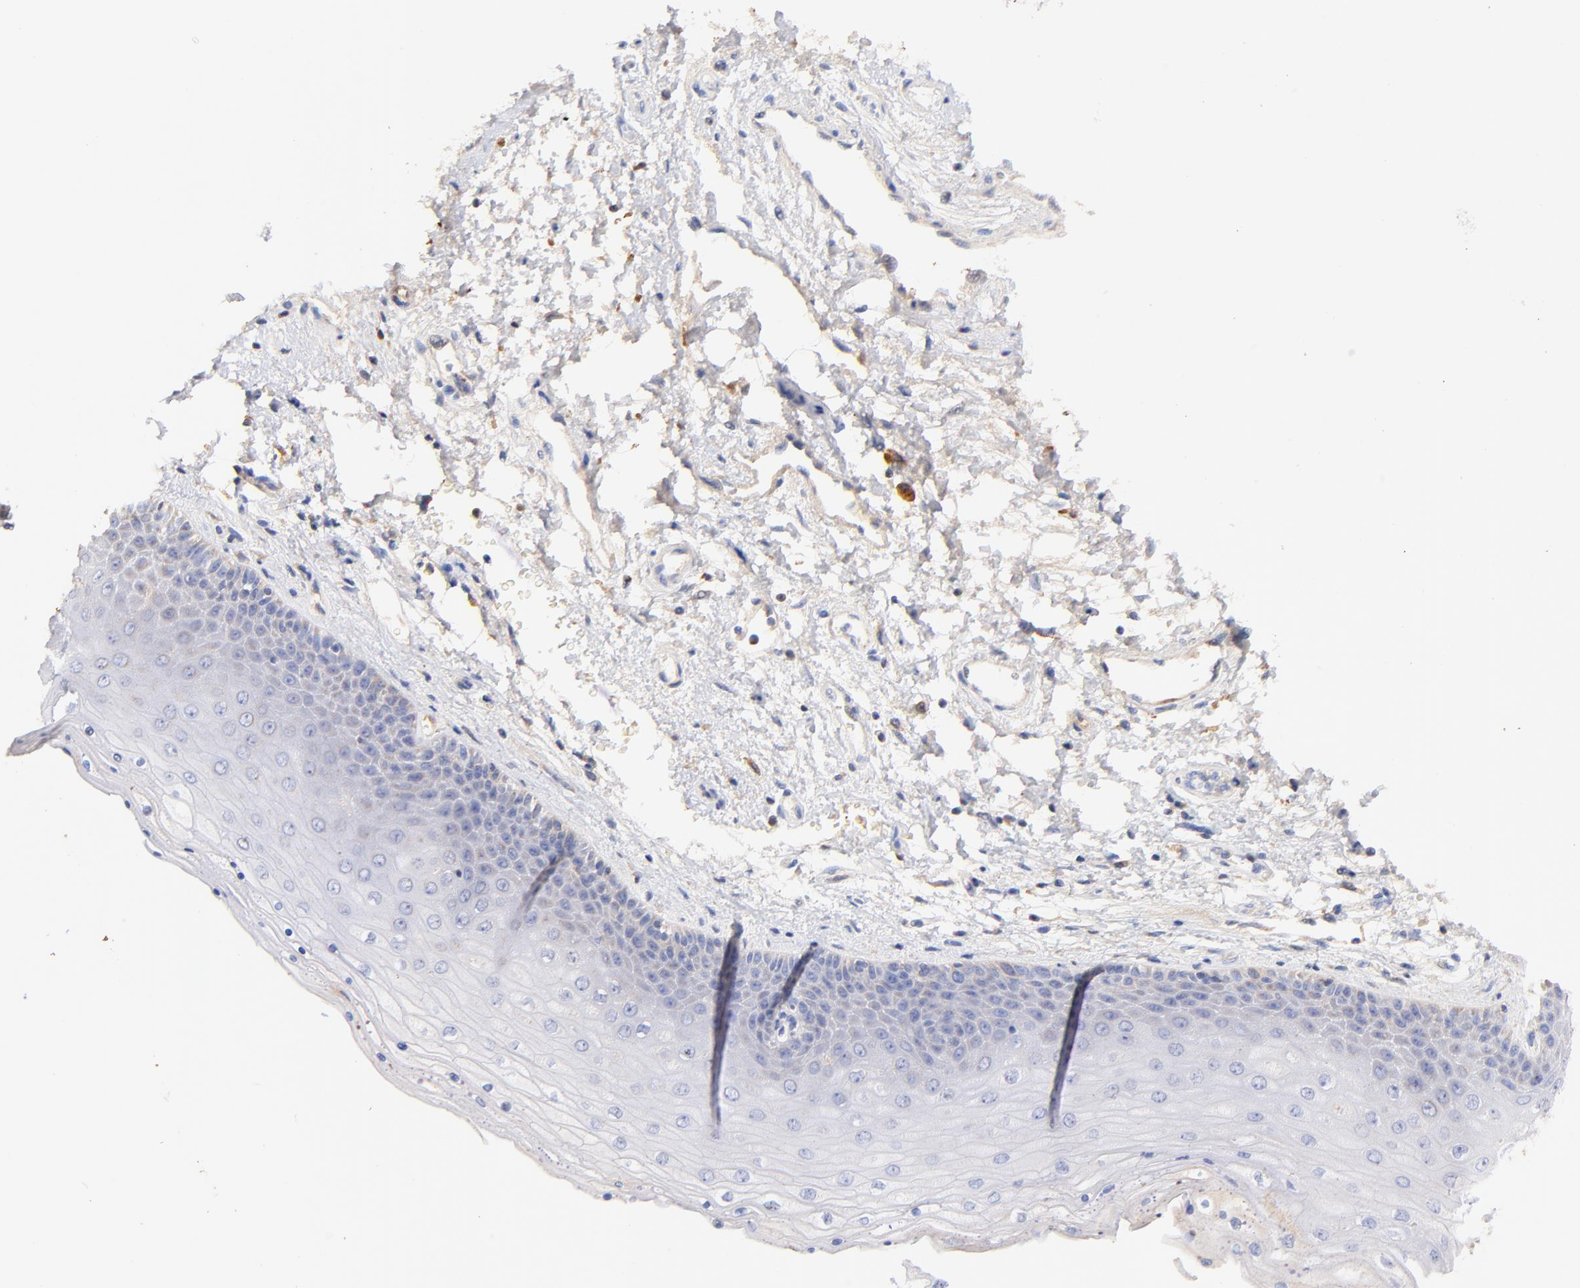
{"staining": {"intensity": "negative", "quantity": "none", "location": "none"}, "tissue": "skin", "cell_type": "Epidermal cells", "image_type": "normal", "snomed": [{"axis": "morphology", "description": "Normal tissue, NOS"}, {"axis": "topography", "description": "Anal"}], "caption": "Protein analysis of normal skin exhibits no significant expression in epidermal cells. Nuclei are stained in blue.", "gene": "IGLV7", "patient": {"sex": "female", "age": 46}}